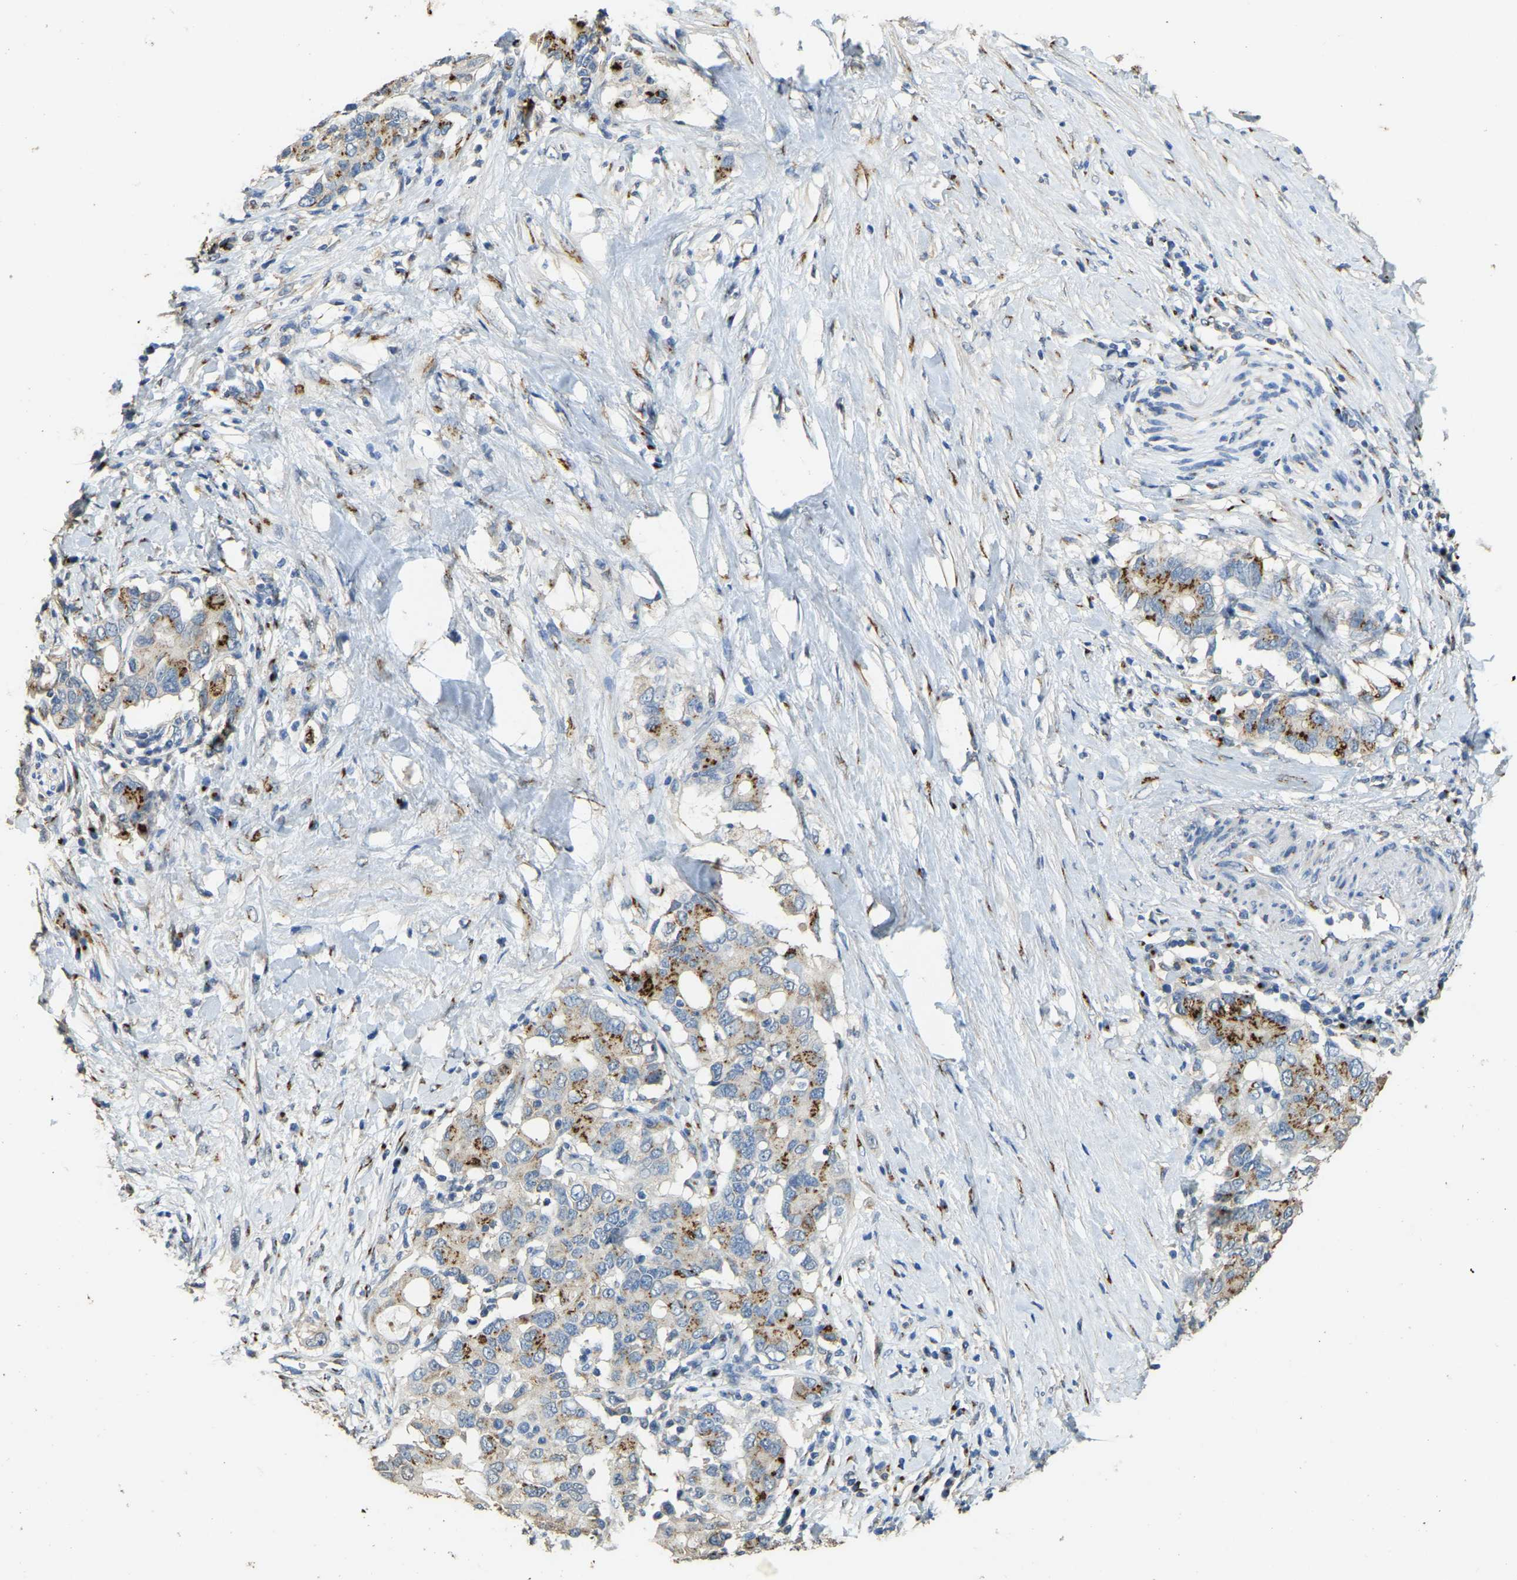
{"staining": {"intensity": "moderate", "quantity": ">75%", "location": "cytoplasmic/membranous"}, "tissue": "pancreatic cancer", "cell_type": "Tumor cells", "image_type": "cancer", "snomed": [{"axis": "morphology", "description": "Adenocarcinoma, NOS"}, {"axis": "topography", "description": "Pancreas"}], "caption": "IHC staining of pancreatic cancer, which reveals medium levels of moderate cytoplasmic/membranous staining in about >75% of tumor cells indicating moderate cytoplasmic/membranous protein positivity. The staining was performed using DAB (brown) for protein detection and nuclei were counterstained in hematoxylin (blue).", "gene": "FAM174A", "patient": {"sex": "female", "age": 56}}